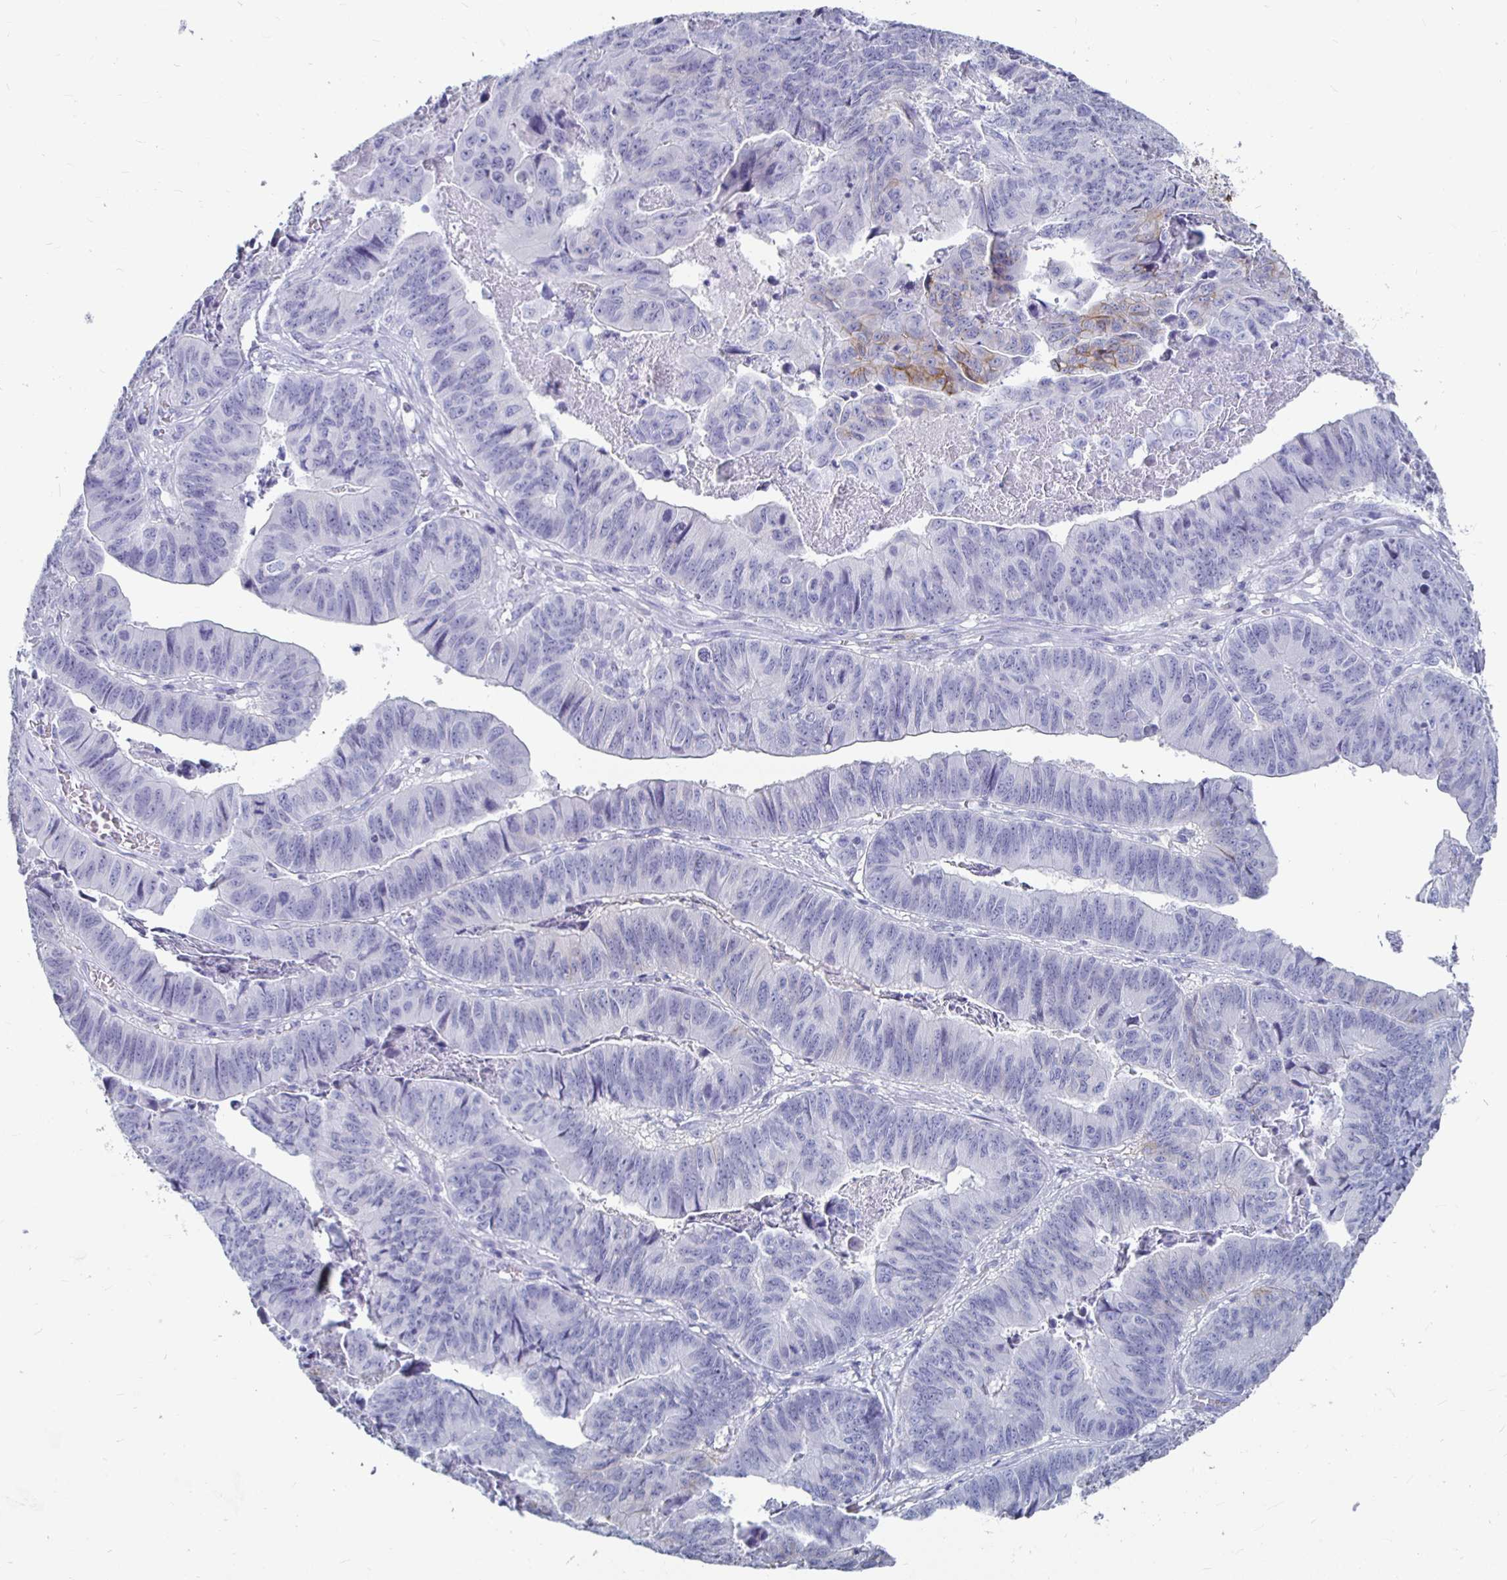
{"staining": {"intensity": "negative", "quantity": "none", "location": "none"}, "tissue": "stomach cancer", "cell_type": "Tumor cells", "image_type": "cancer", "snomed": [{"axis": "morphology", "description": "Adenocarcinoma, NOS"}, {"axis": "topography", "description": "Stomach, lower"}], "caption": "IHC histopathology image of neoplastic tissue: stomach cancer stained with DAB (3,3'-diaminobenzidine) reveals no significant protein positivity in tumor cells.", "gene": "CA9", "patient": {"sex": "male", "age": 77}}